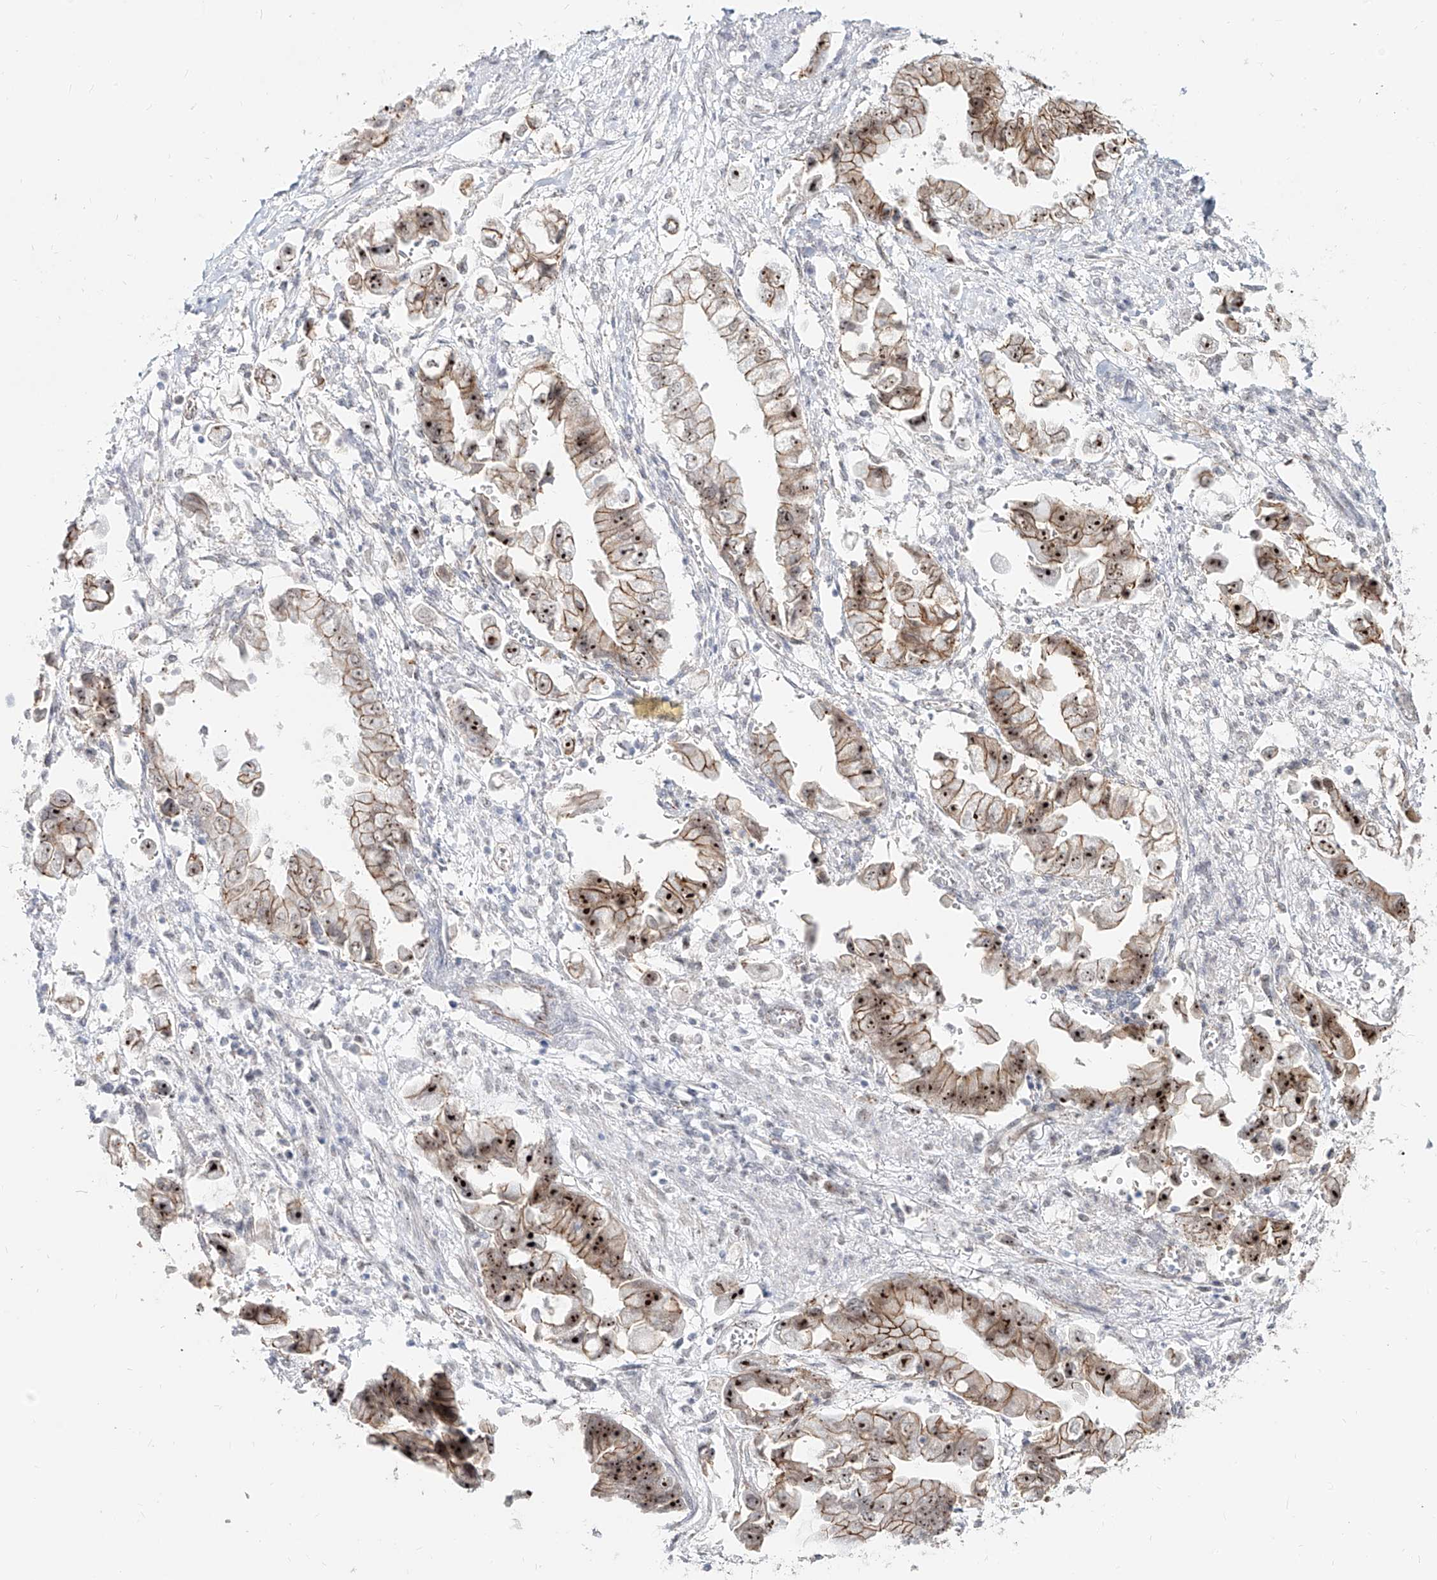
{"staining": {"intensity": "strong", "quantity": ">75%", "location": "cytoplasmic/membranous,nuclear"}, "tissue": "stomach cancer", "cell_type": "Tumor cells", "image_type": "cancer", "snomed": [{"axis": "morphology", "description": "Adenocarcinoma, NOS"}, {"axis": "topography", "description": "Stomach"}], "caption": "DAB (3,3'-diaminobenzidine) immunohistochemical staining of human adenocarcinoma (stomach) displays strong cytoplasmic/membranous and nuclear protein expression in approximately >75% of tumor cells.", "gene": "ZNF710", "patient": {"sex": "male", "age": 62}}